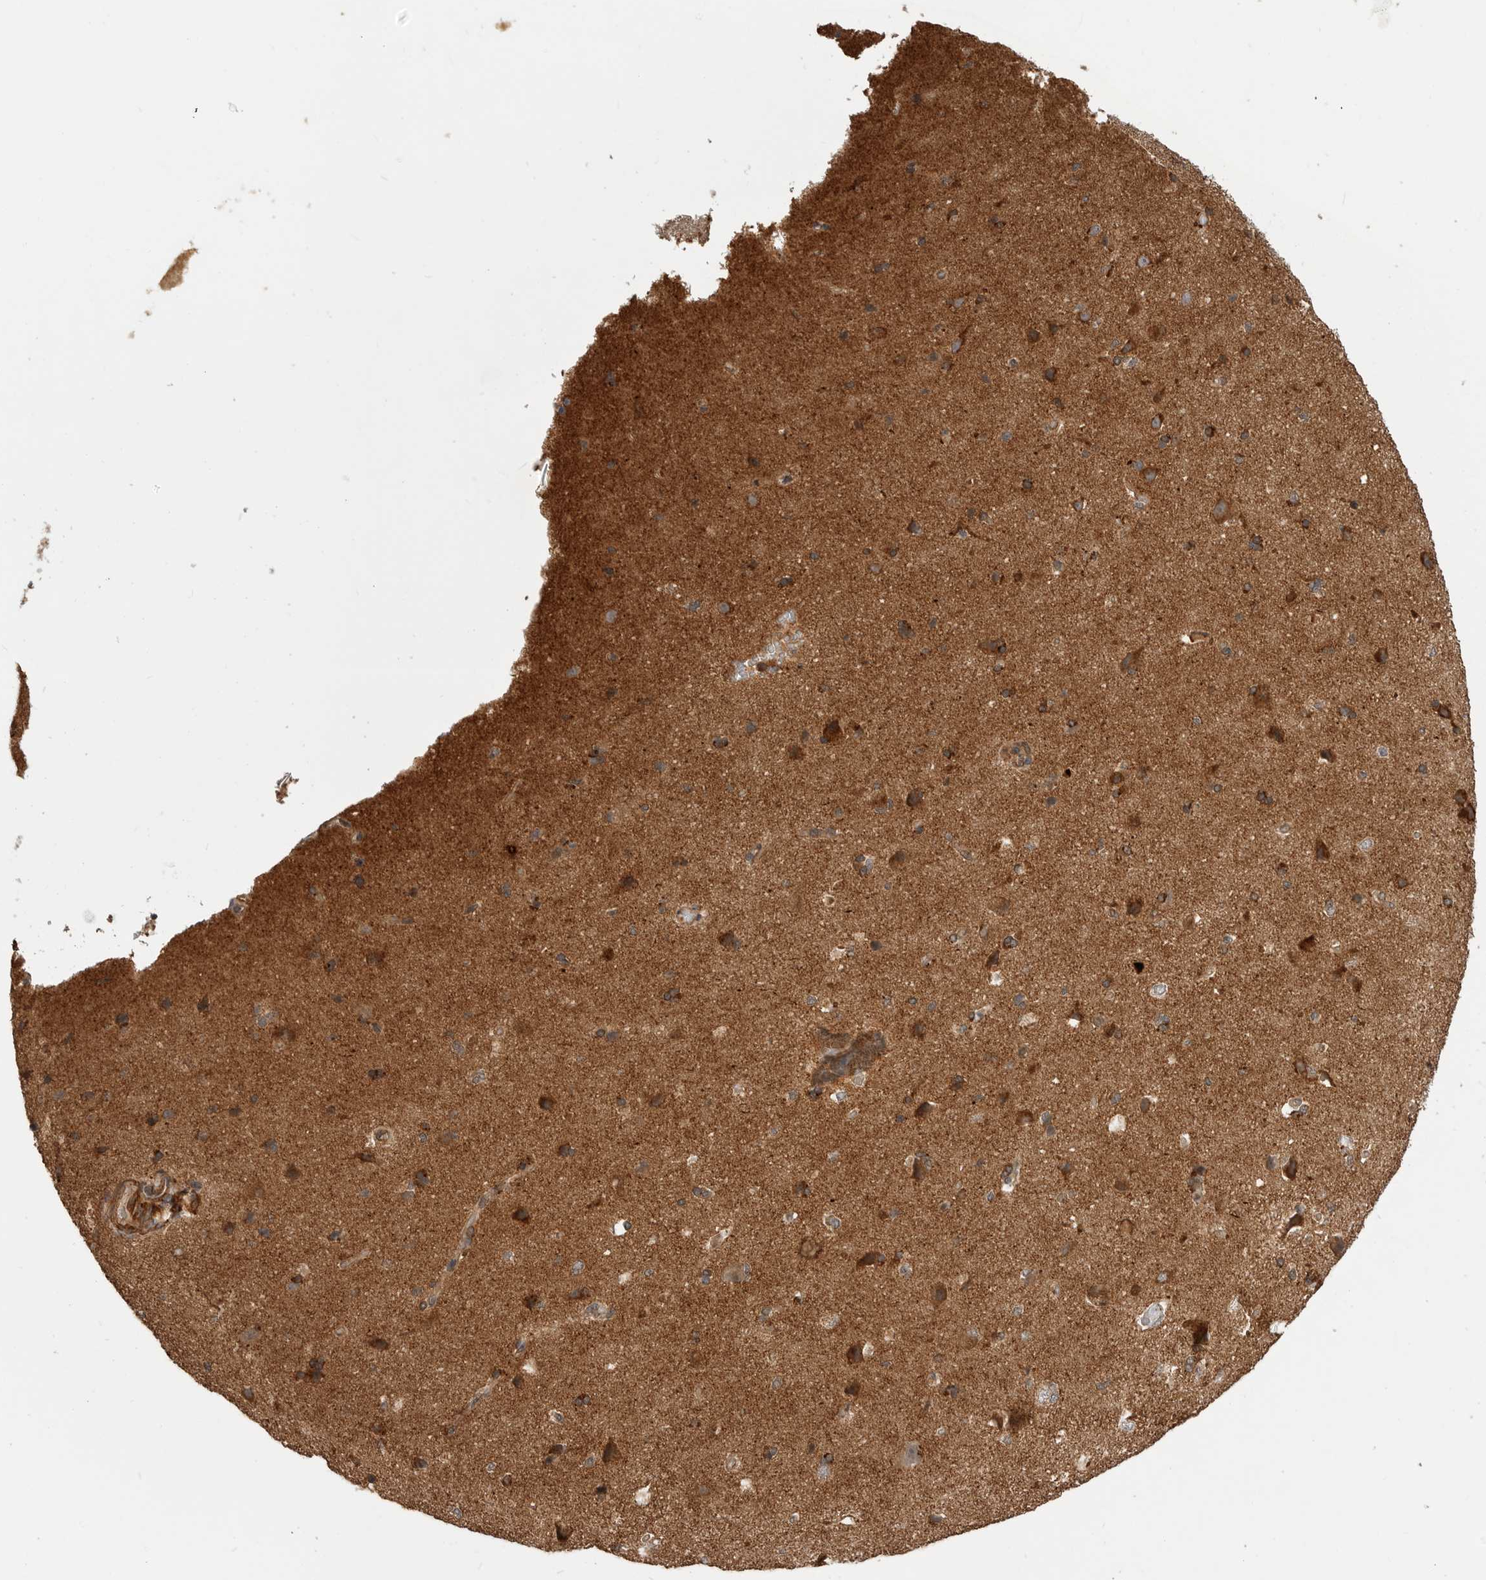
{"staining": {"intensity": "moderate", "quantity": ">75%", "location": "cytoplasmic/membranous"}, "tissue": "cerebral cortex", "cell_type": "Endothelial cells", "image_type": "normal", "snomed": [{"axis": "morphology", "description": "Normal tissue, NOS"}, {"axis": "topography", "description": "Cerebral cortex"}], "caption": "IHC micrograph of normal cerebral cortex: human cerebral cortex stained using immunohistochemistry (IHC) exhibits medium levels of moderate protein expression localized specifically in the cytoplasmic/membranous of endothelial cells, appearing as a cytoplasmic/membranous brown color.", "gene": "TRIM56", "patient": {"sex": "male", "age": 62}}